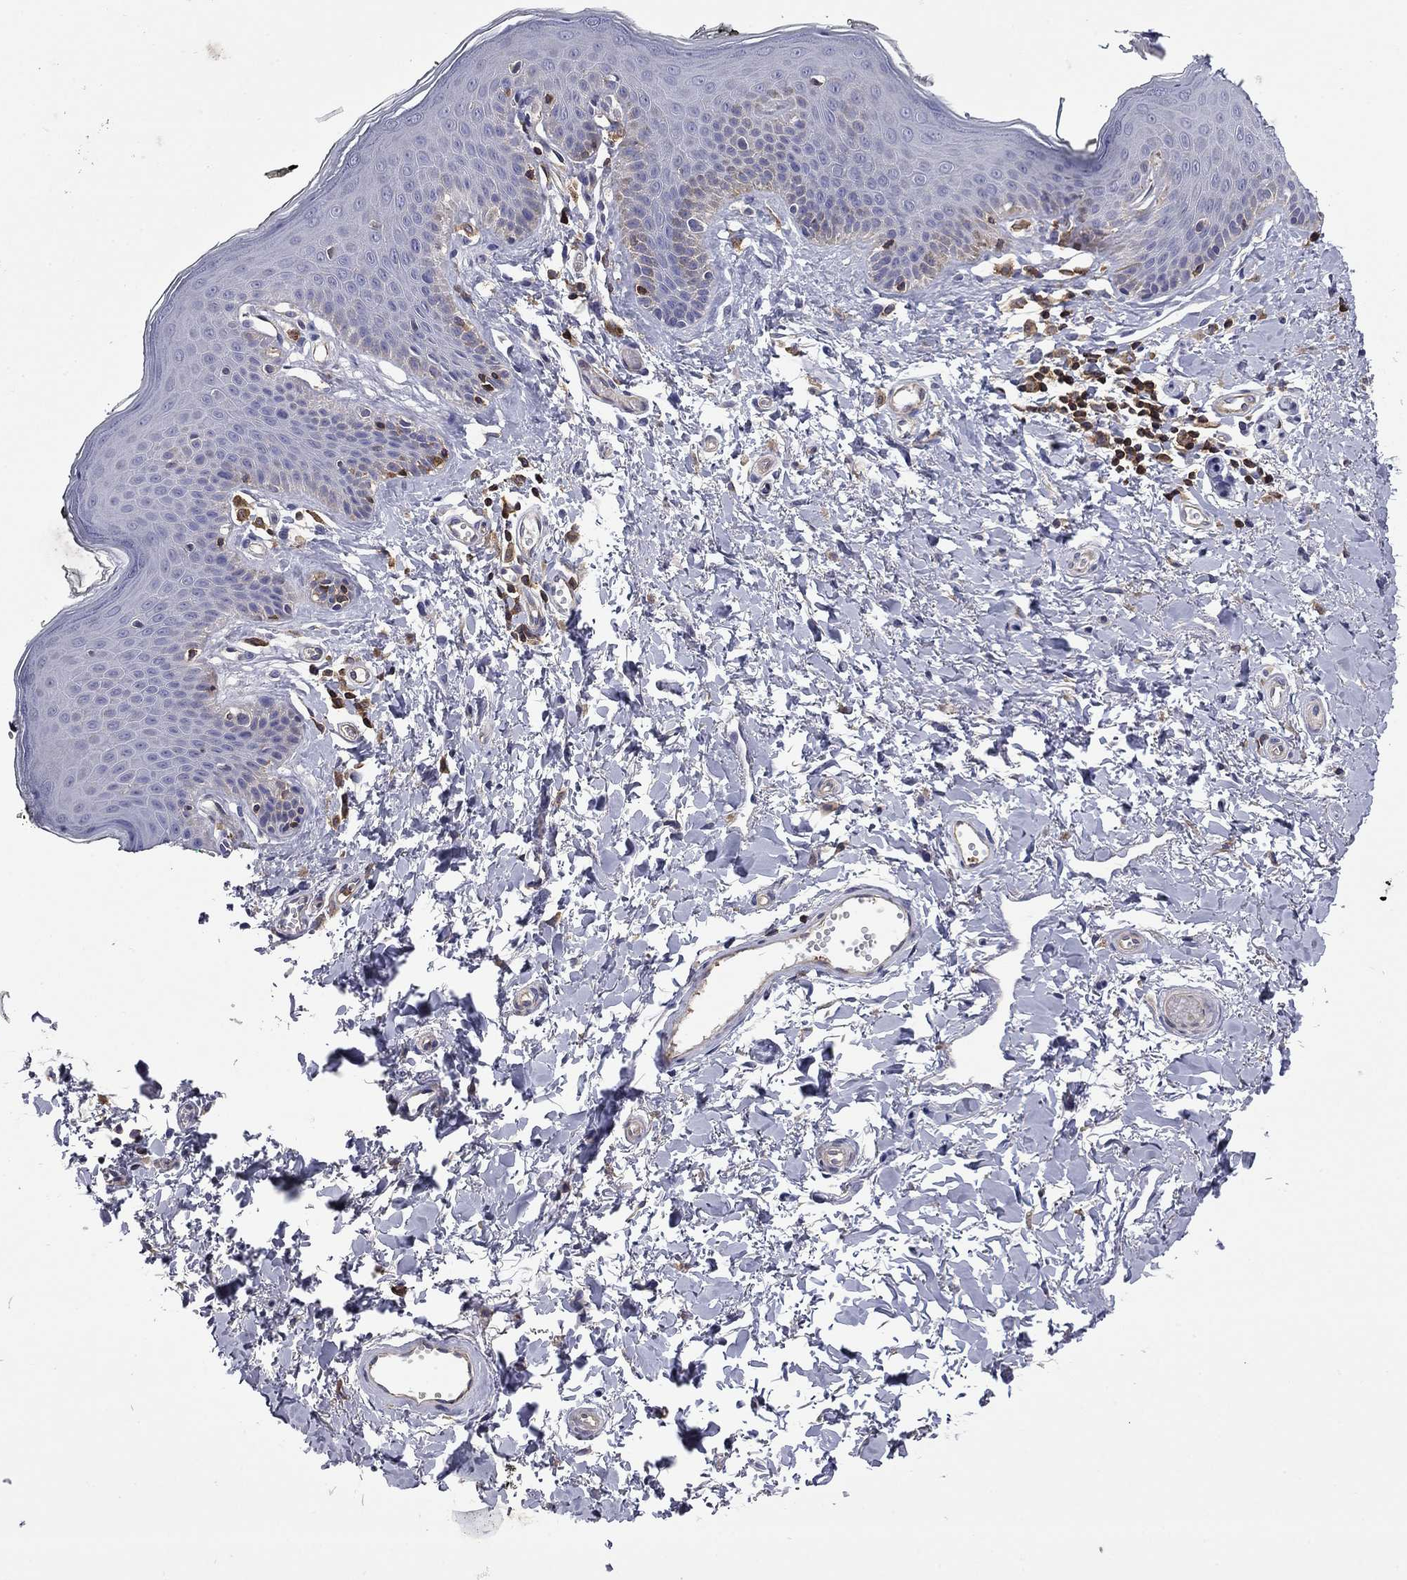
{"staining": {"intensity": "negative", "quantity": "none", "location": "none"}, "tissue": "vagina", "cell_type": "Squamous epithelial cells", "image_type": "normal", "snomed": [{"axis": "morphology", "description": "Normal tissue, NOS"}, {"axis": "topography", "description": "Vagina"}], "caption": "DAB immunohistochemical staining of benign vagina shows no significant expression in squamous epithelial cells. (Brightfield microscopy of DAB (3,3'-diaminobenzidine) IHC at high magnification).", "gene": "ARHGAP45", "patient": {"sex": "female", "age": 66}}